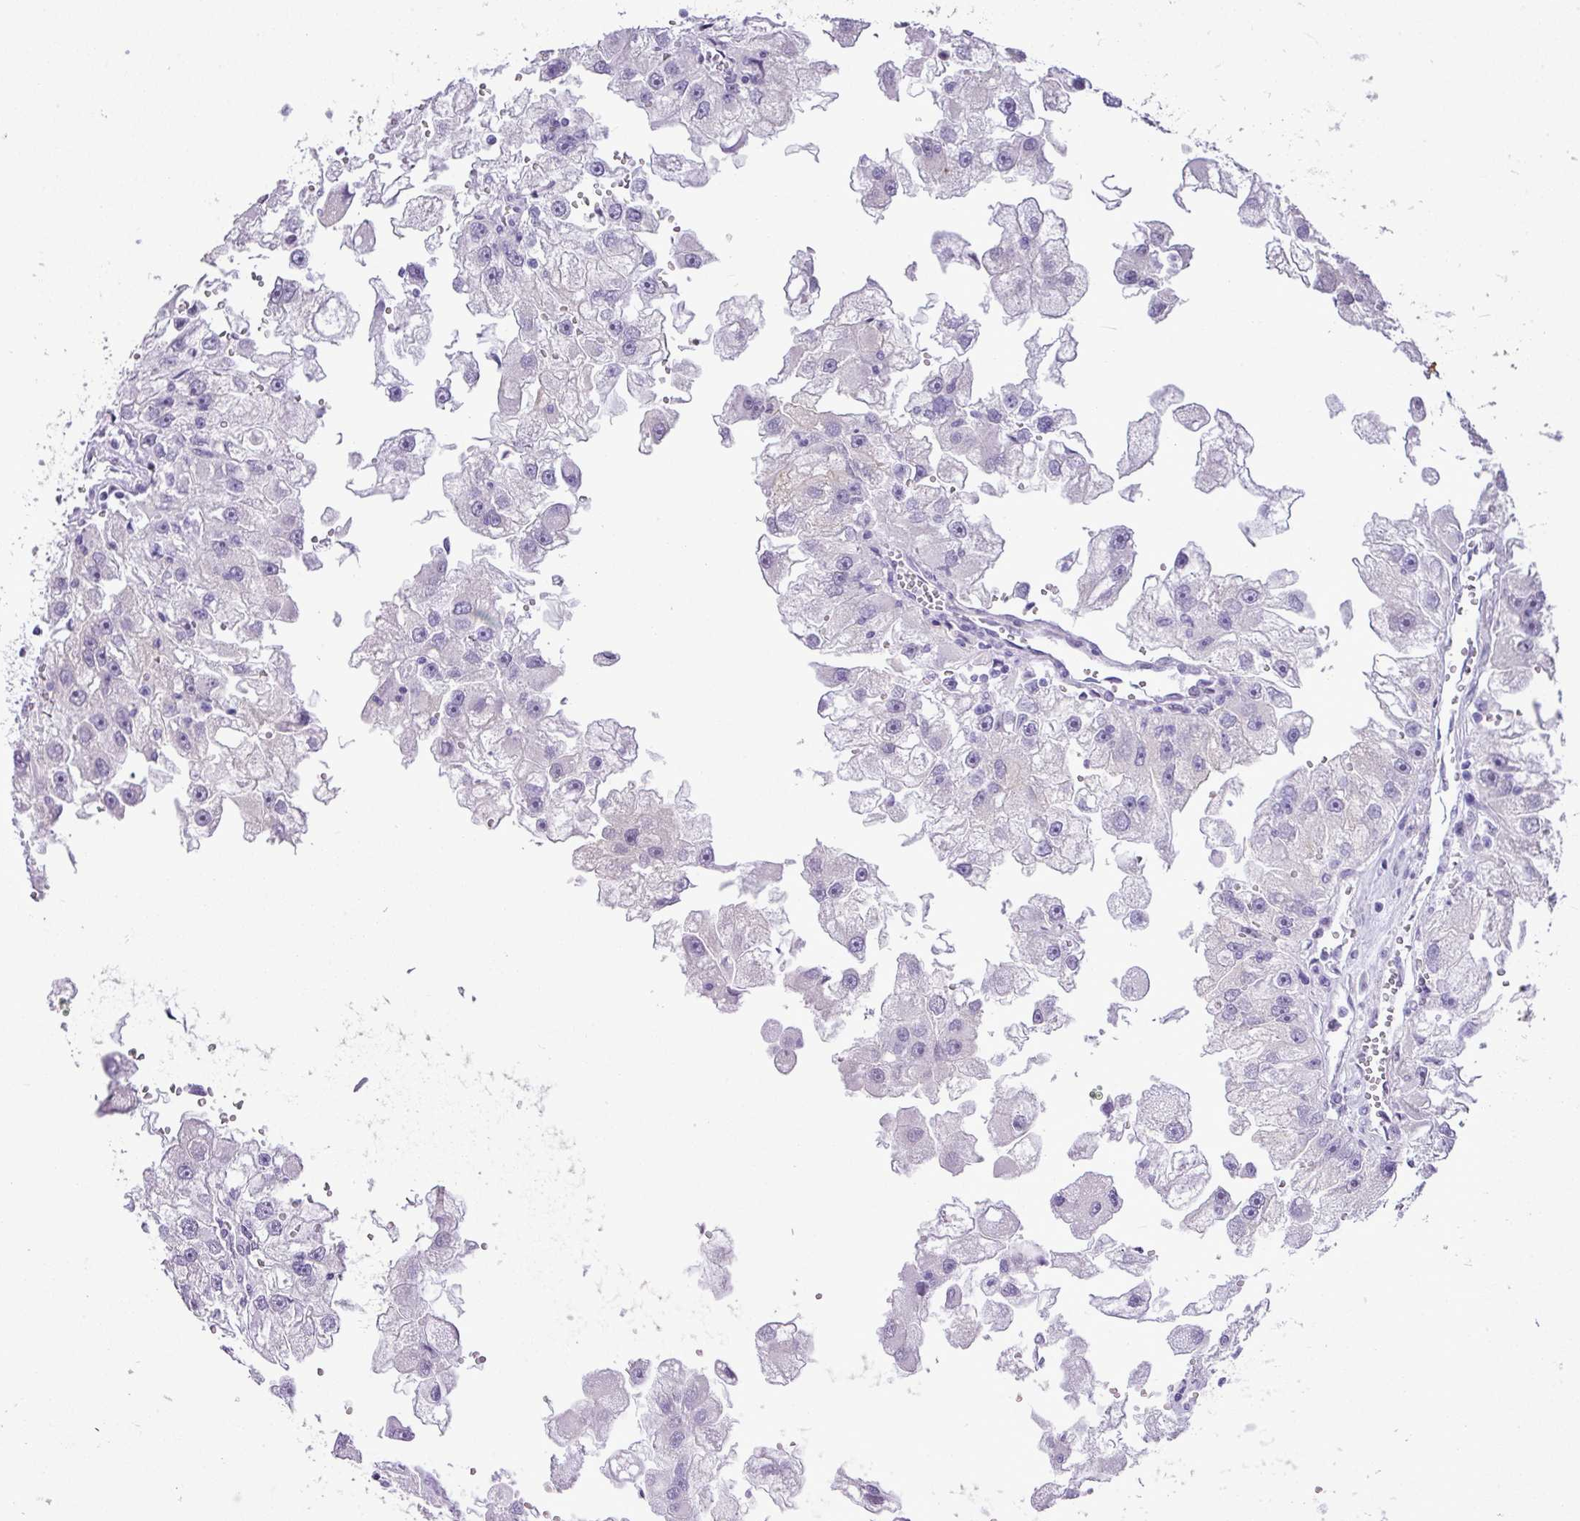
{"staining": {"intensity": "negative", "quantity": "none", "location": "none"}, "tissue": "renal cancer", "cell_type": "Tumor cells", "image_type": "cancer", "snomed": [{"axis": "morphology", "description": "Adenocarcinoma, NOS"}, {"axis": "topography", "description": "Kidney"}], "caption": "Tumor cells show no significant protein positivity in renal cancer (adenocarcinoma).", "gene": "YLPM1", "patient": {"sex": "male", "age": 63}}